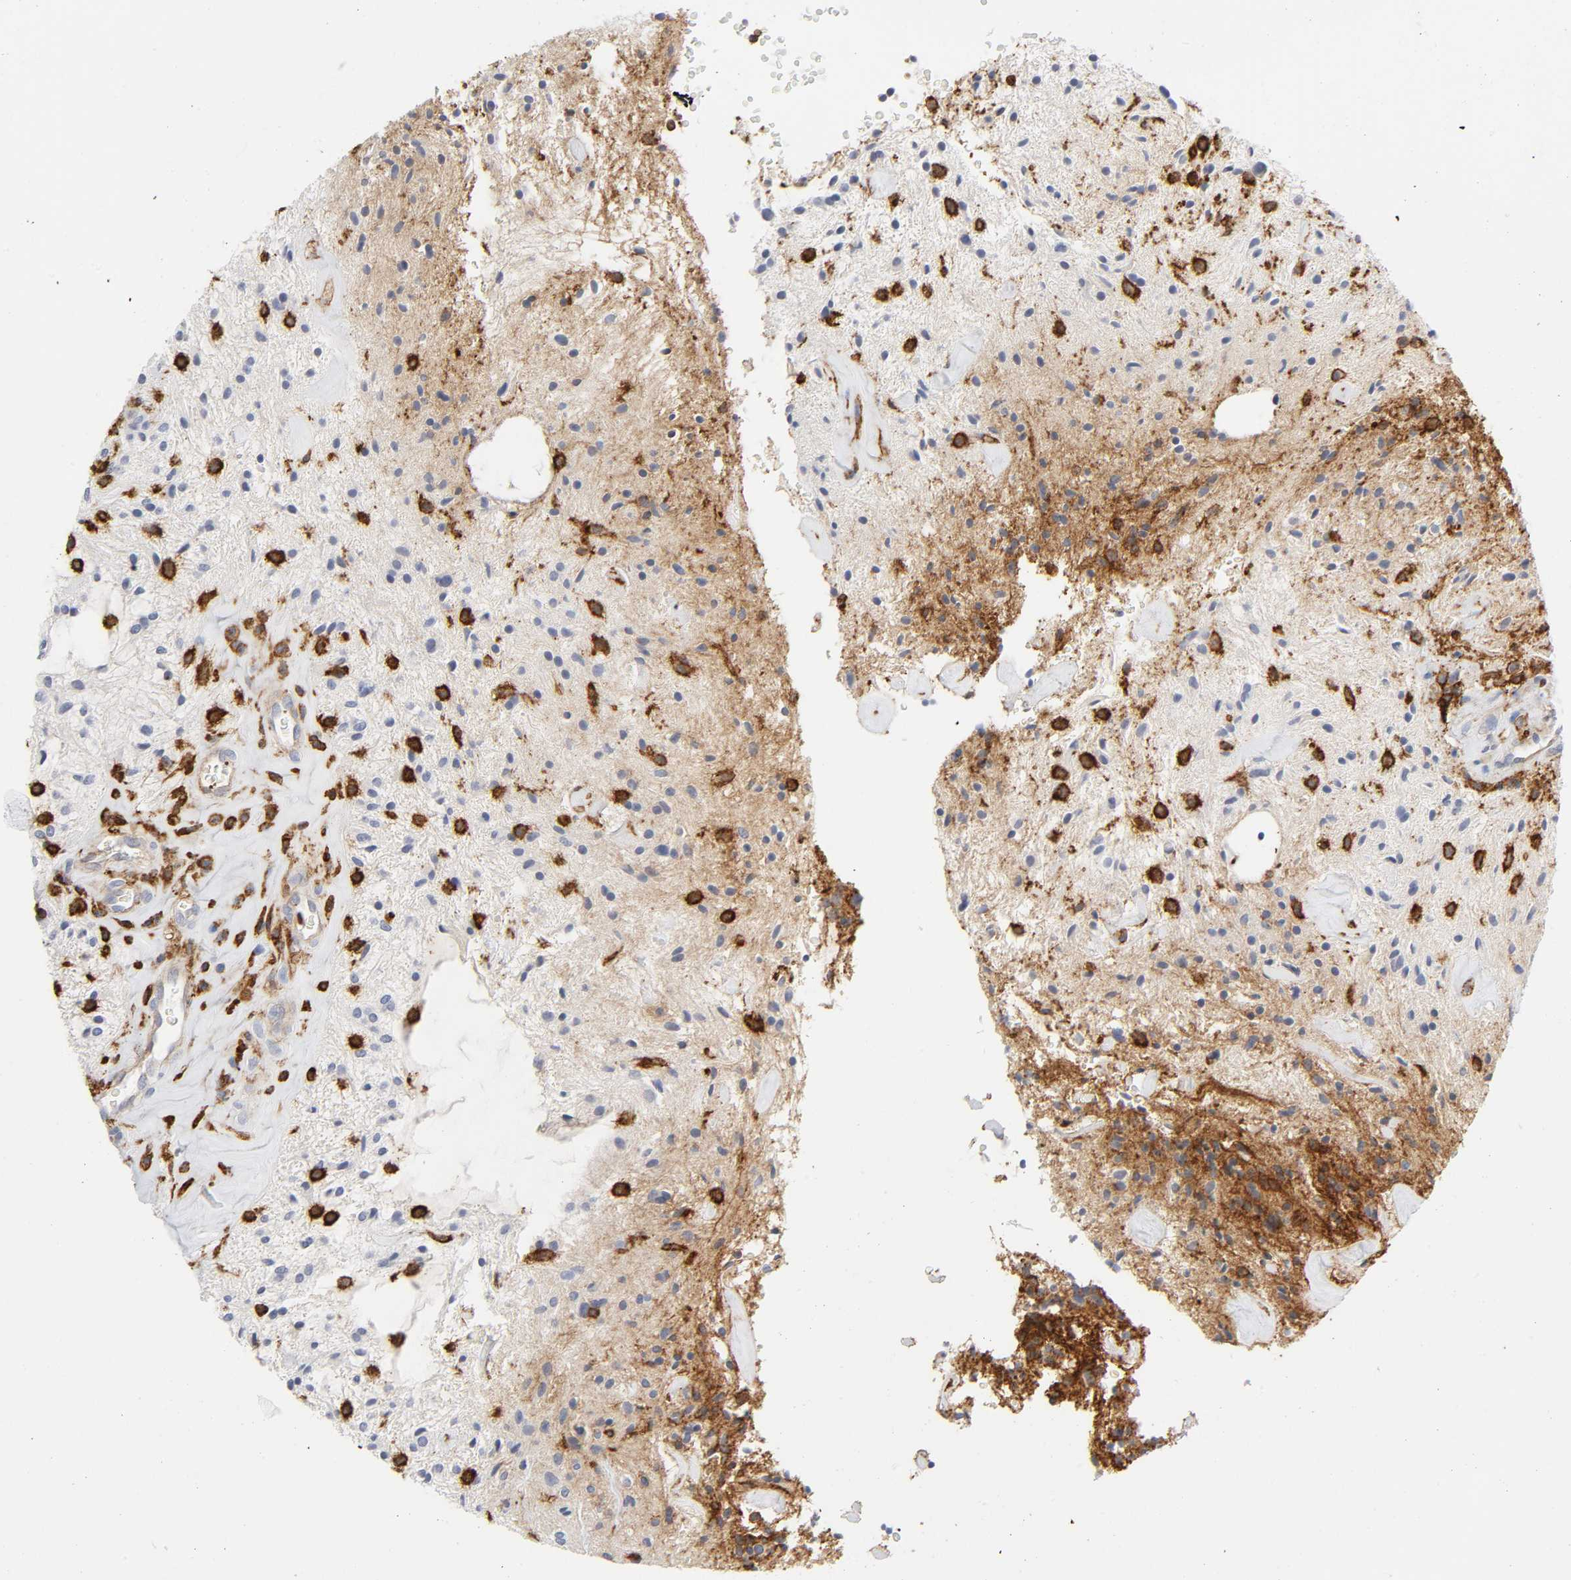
{"staining": {"intensity": "strong", "quantity": "25%-75%", "location": "cytoplasmic/membranous"}, "tissue": "glioma", "cell_type": "Tumor cells", "image_type": "cancer", "snomed": [{"axis": "morphology", "description": "Glioma, malignant, NOS"}, {"axis": "topography", "description": "Cerebellum"}], "caption": "High-magnification brightfield microscopy of glioma stained with DAB (brown) and counterstained with hematoxylin (blue). tumor cells exhibit strong cytoplasmic/membranous expression is appreciated in approximately25%-75% of cells.", "gene": "LYN", "patient": {"sex": "female", "age": 10}}